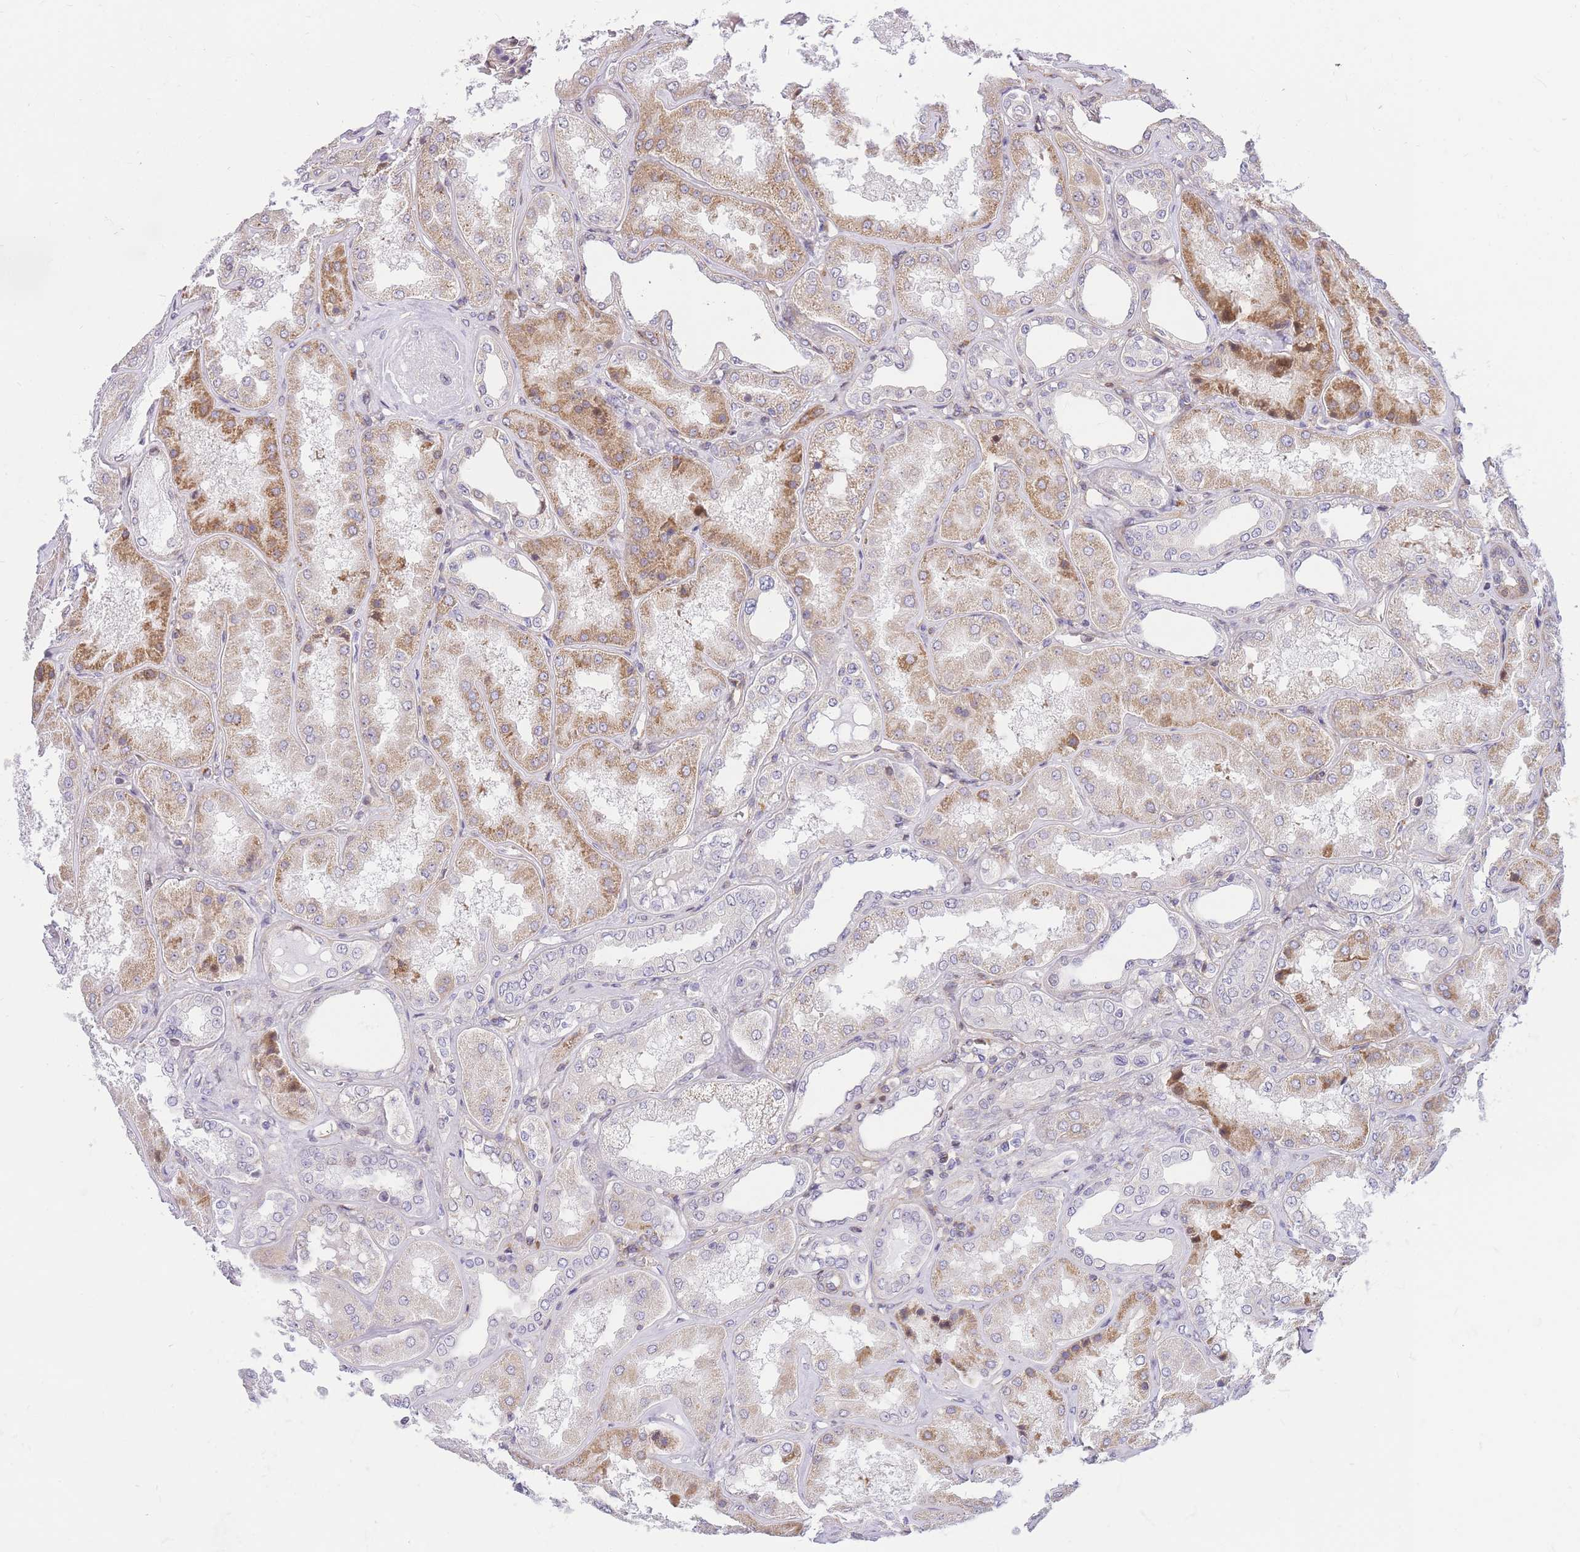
{"staining": {"intensity": "moderate", "quantity": "25%-75%", "location": "cytoplasmic/membranous"}, "tissue": "kidney", "cell_type": "Cells in glomeruli", "image_type": "normal", "snomed": [{"axis": "morphology", "description": "Normal tissue, NOS"}, {"axis": "topography", "description": "Kidney"}], "caption": "A brown stain labels moderate cytoplasmic/membranous expression of a protein in cells in glomeruli of unremarkable human kidney.", "gene": "S100PBP", "patient": {"sex": "female", "age": 56}}